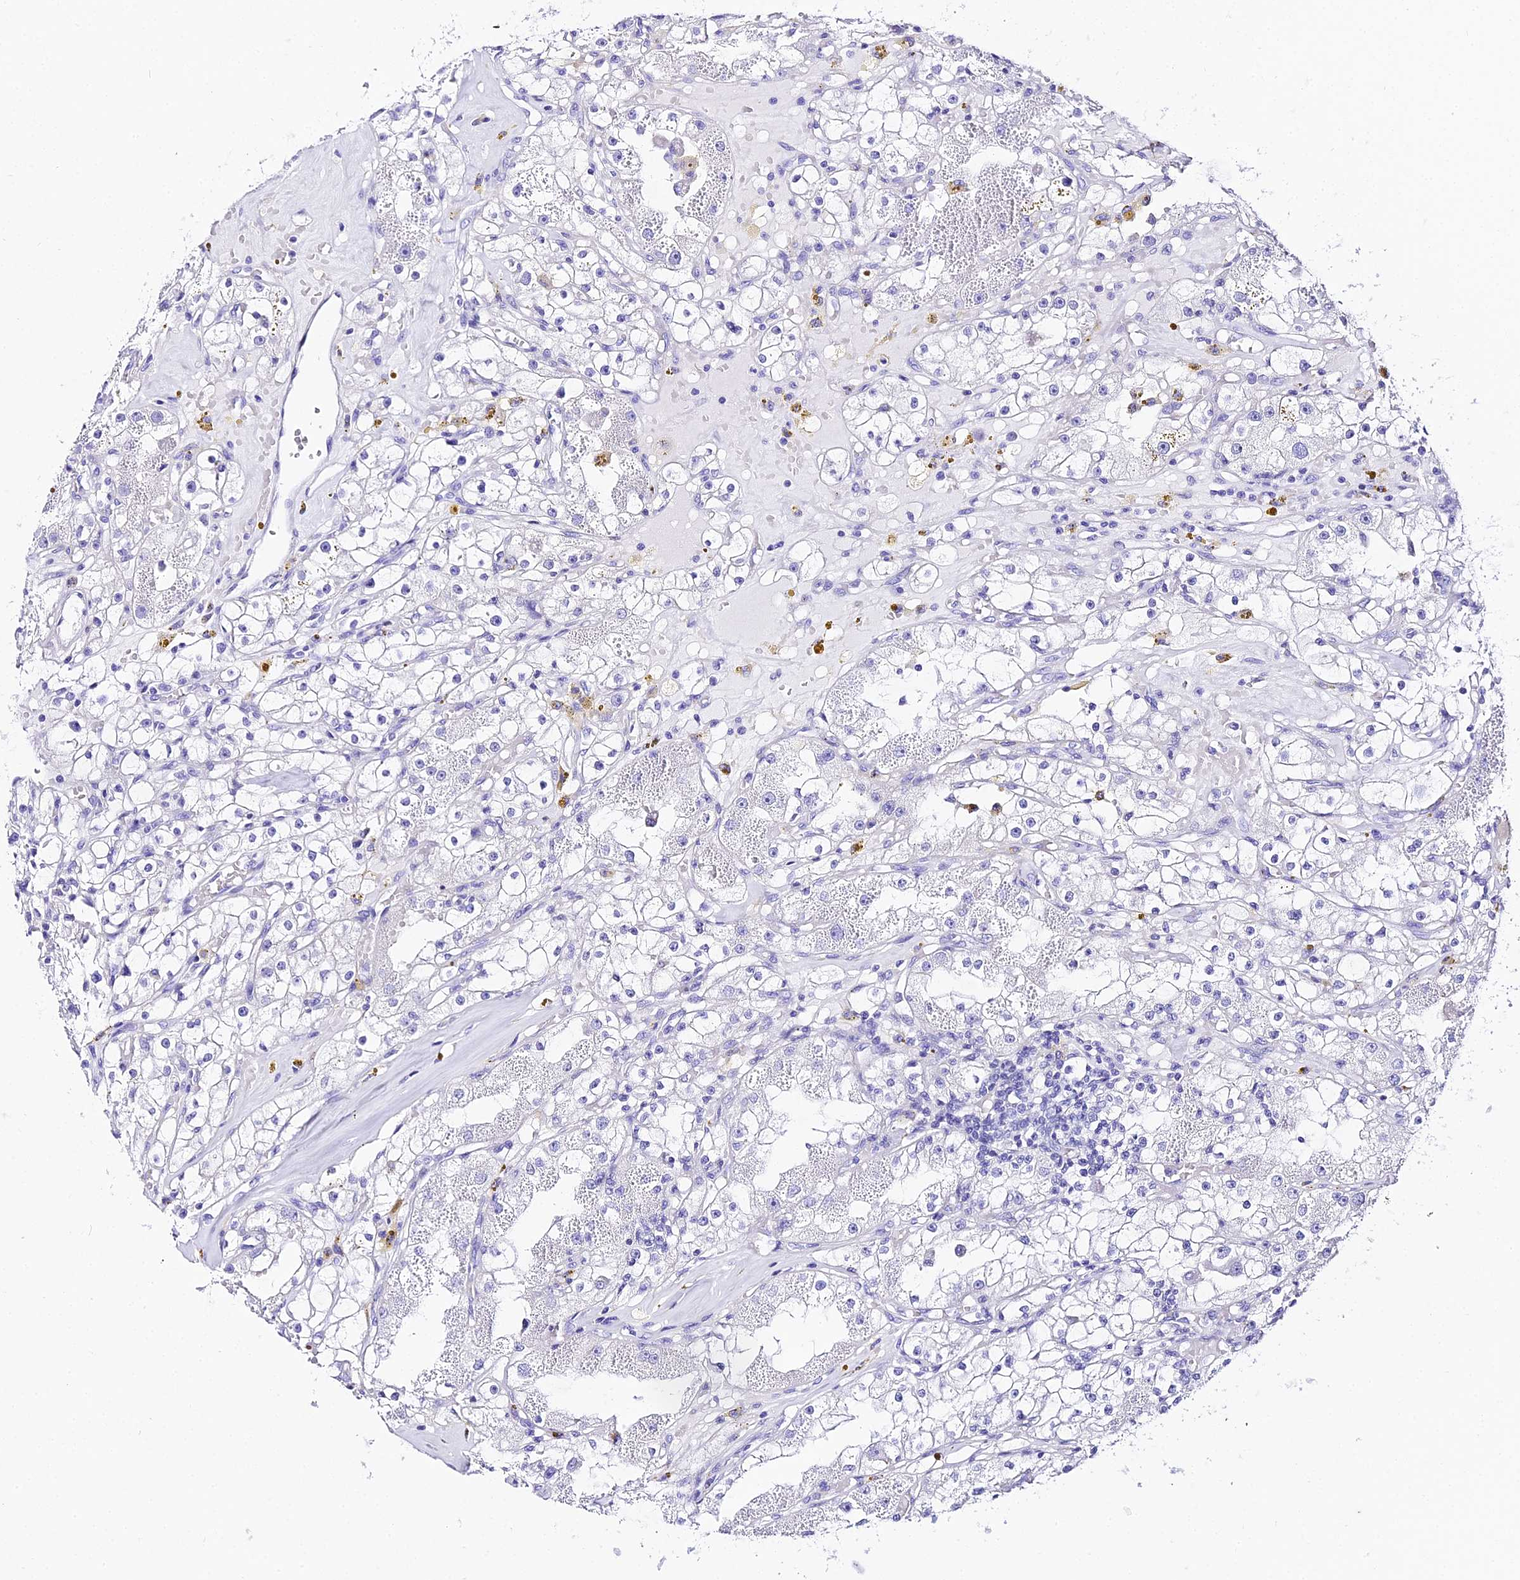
{"staining": {"intensity": "negative", "quantity": "none", "location": "none"}, "tissue": "renal cancer", "cell_type": "Tumor cells", "image_type": "cancer", "snomed": [{"axis": "morphology", "description": "Adenocarcinoma, NOS"}, {"axis": "topography", "description": "Kidney"}], "caption": "High power microscopy micrograph of an immunohistochemistry micrograph of renal cancer, revealing no significant staining in tumor cells. (DAB IHC, high magnification).", "gene": "TRMT44", "patient": {"sex": "male", "age": 56}}